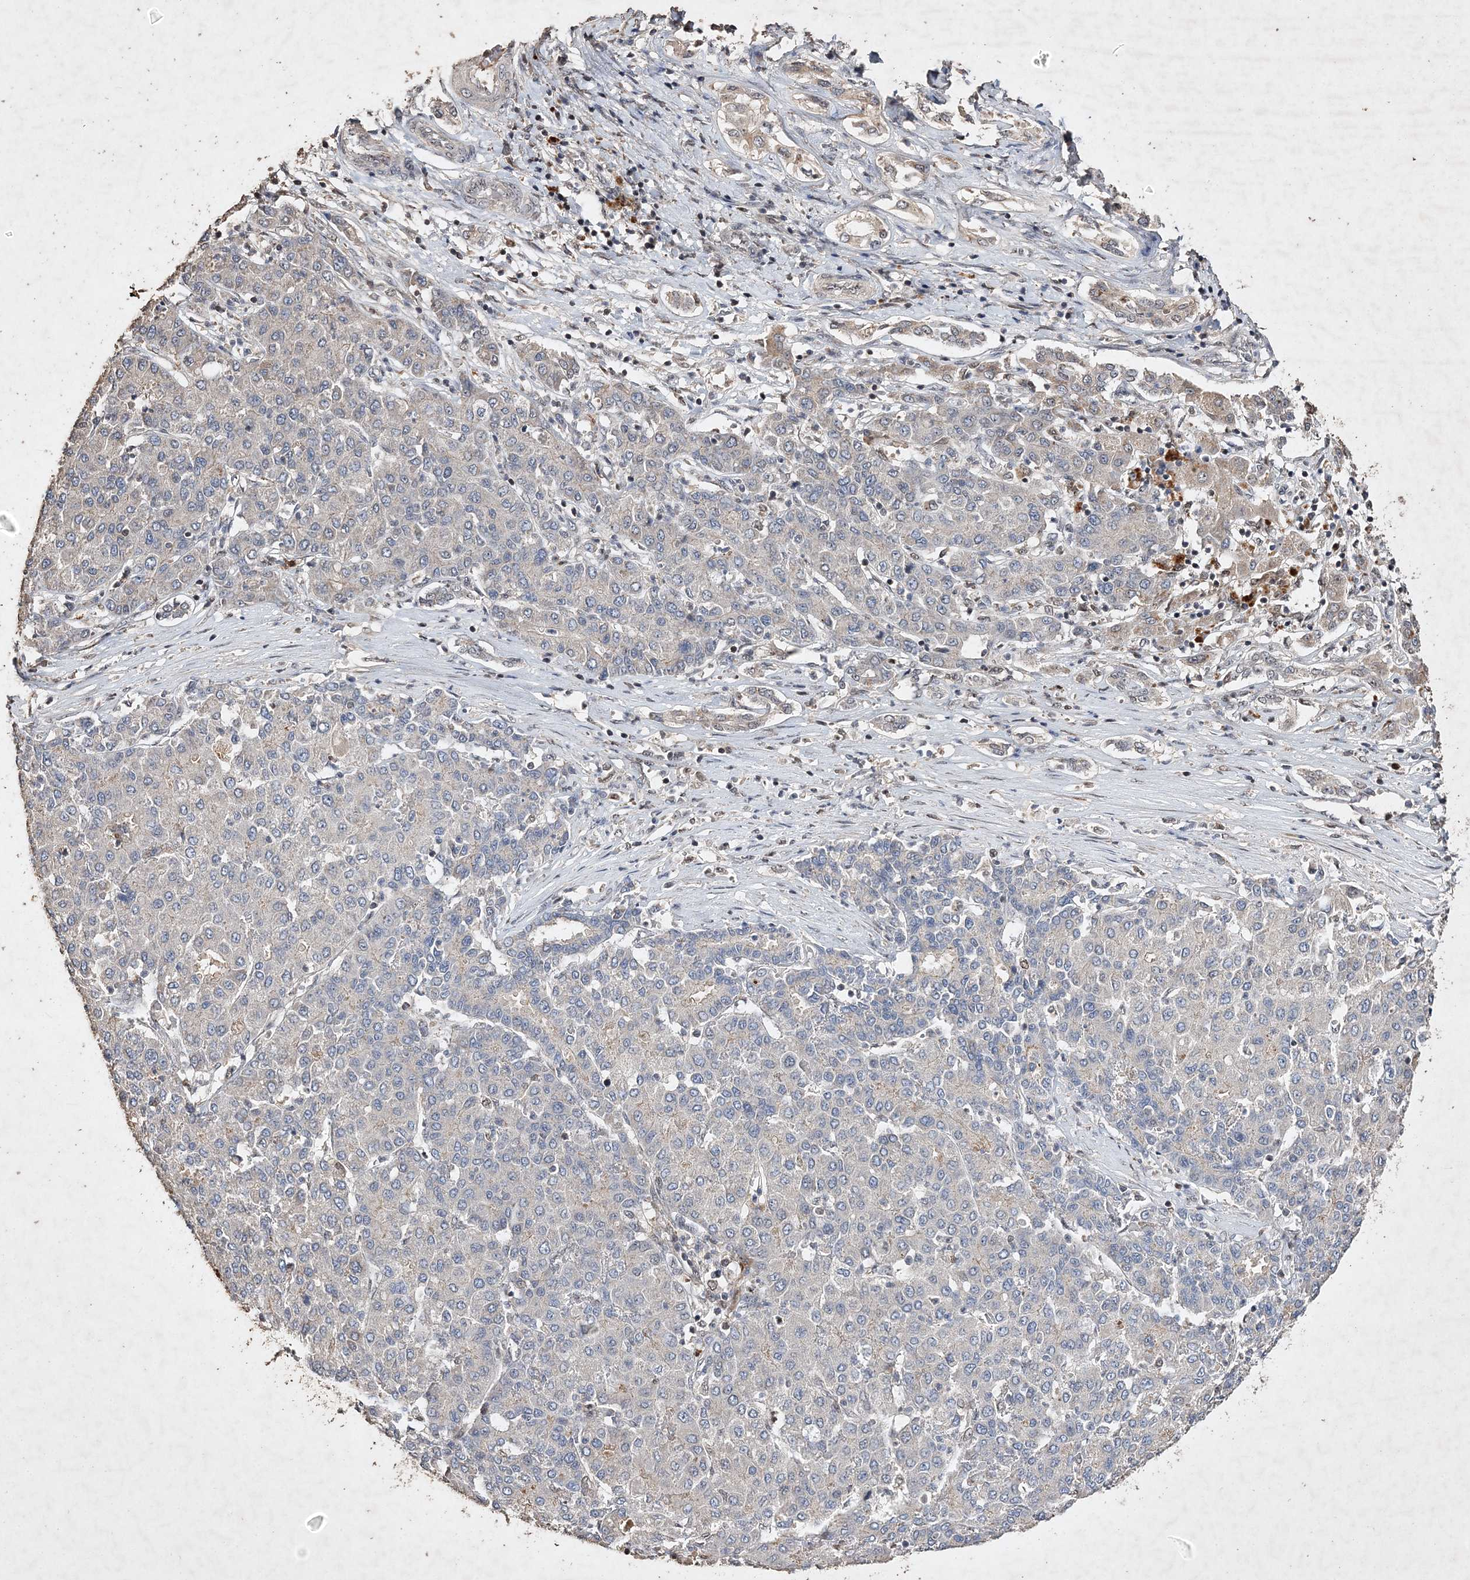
{"staining": {"intensity": "negative", "quantity": "none", "location": "none"}, "tissue": "liver cancer", "cell_type": "Tumor cells", "image_type": "cancer", "snomed": [{"axis": "morphology", "description": "Carcinoma, Hepatocellular, NOS"}, {"axis": "topography", "description": "Liver"}], "caption": "Tumor cells show no significant protein positivity in liver cancer.", "gene": "C3orf38", "patient": {"sex": "male", "age": 65}}